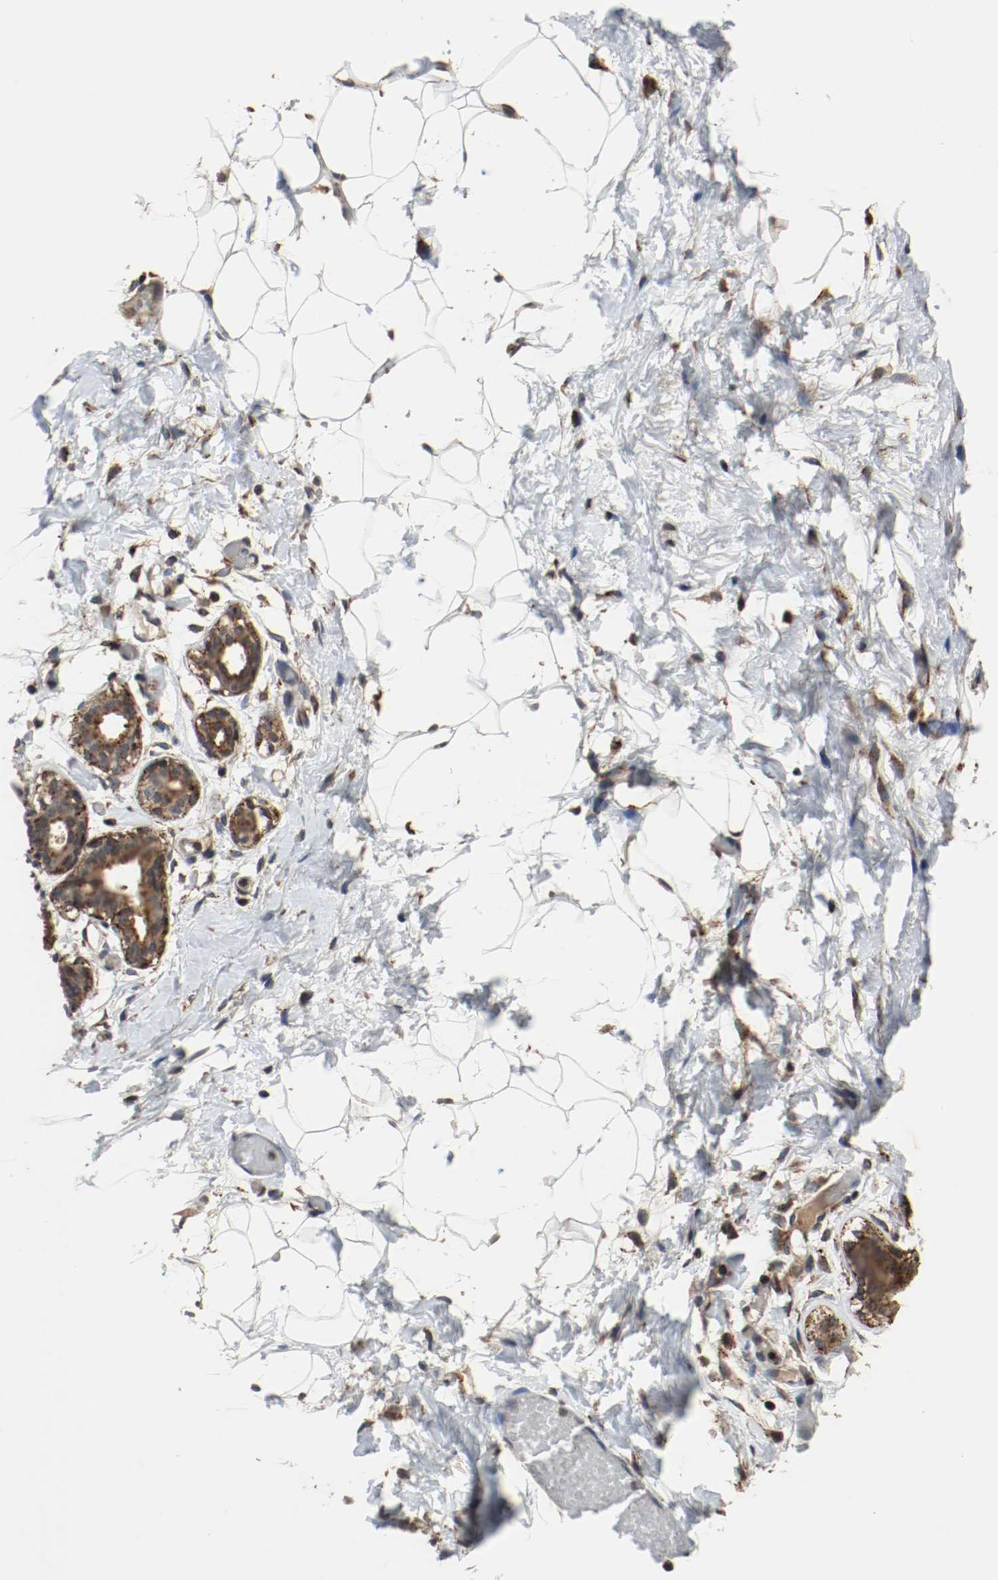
{"staining": {"intensity": "moderate", "quantity": ">75%", "location": "cytoplasmic/membranous"}, "tissue": "adipose tissue", "cell_type": "Adipocytes", "image_type": "normal", "snomed": [{"axis": "morphology", "description": "Normal tissue, NOS"}, {"axis": "topography", "description": "Breast"}, {"axis": "topography", "description": "Soft tissue"}], "caption": "Protein staining of unremarkable adipose tissue exhibits moderate cytoplasmic/membranous staining in approximately >75% of adipocytes.", "gene": "LAMP2", "patient": {"sex": "female", "age": 25}}